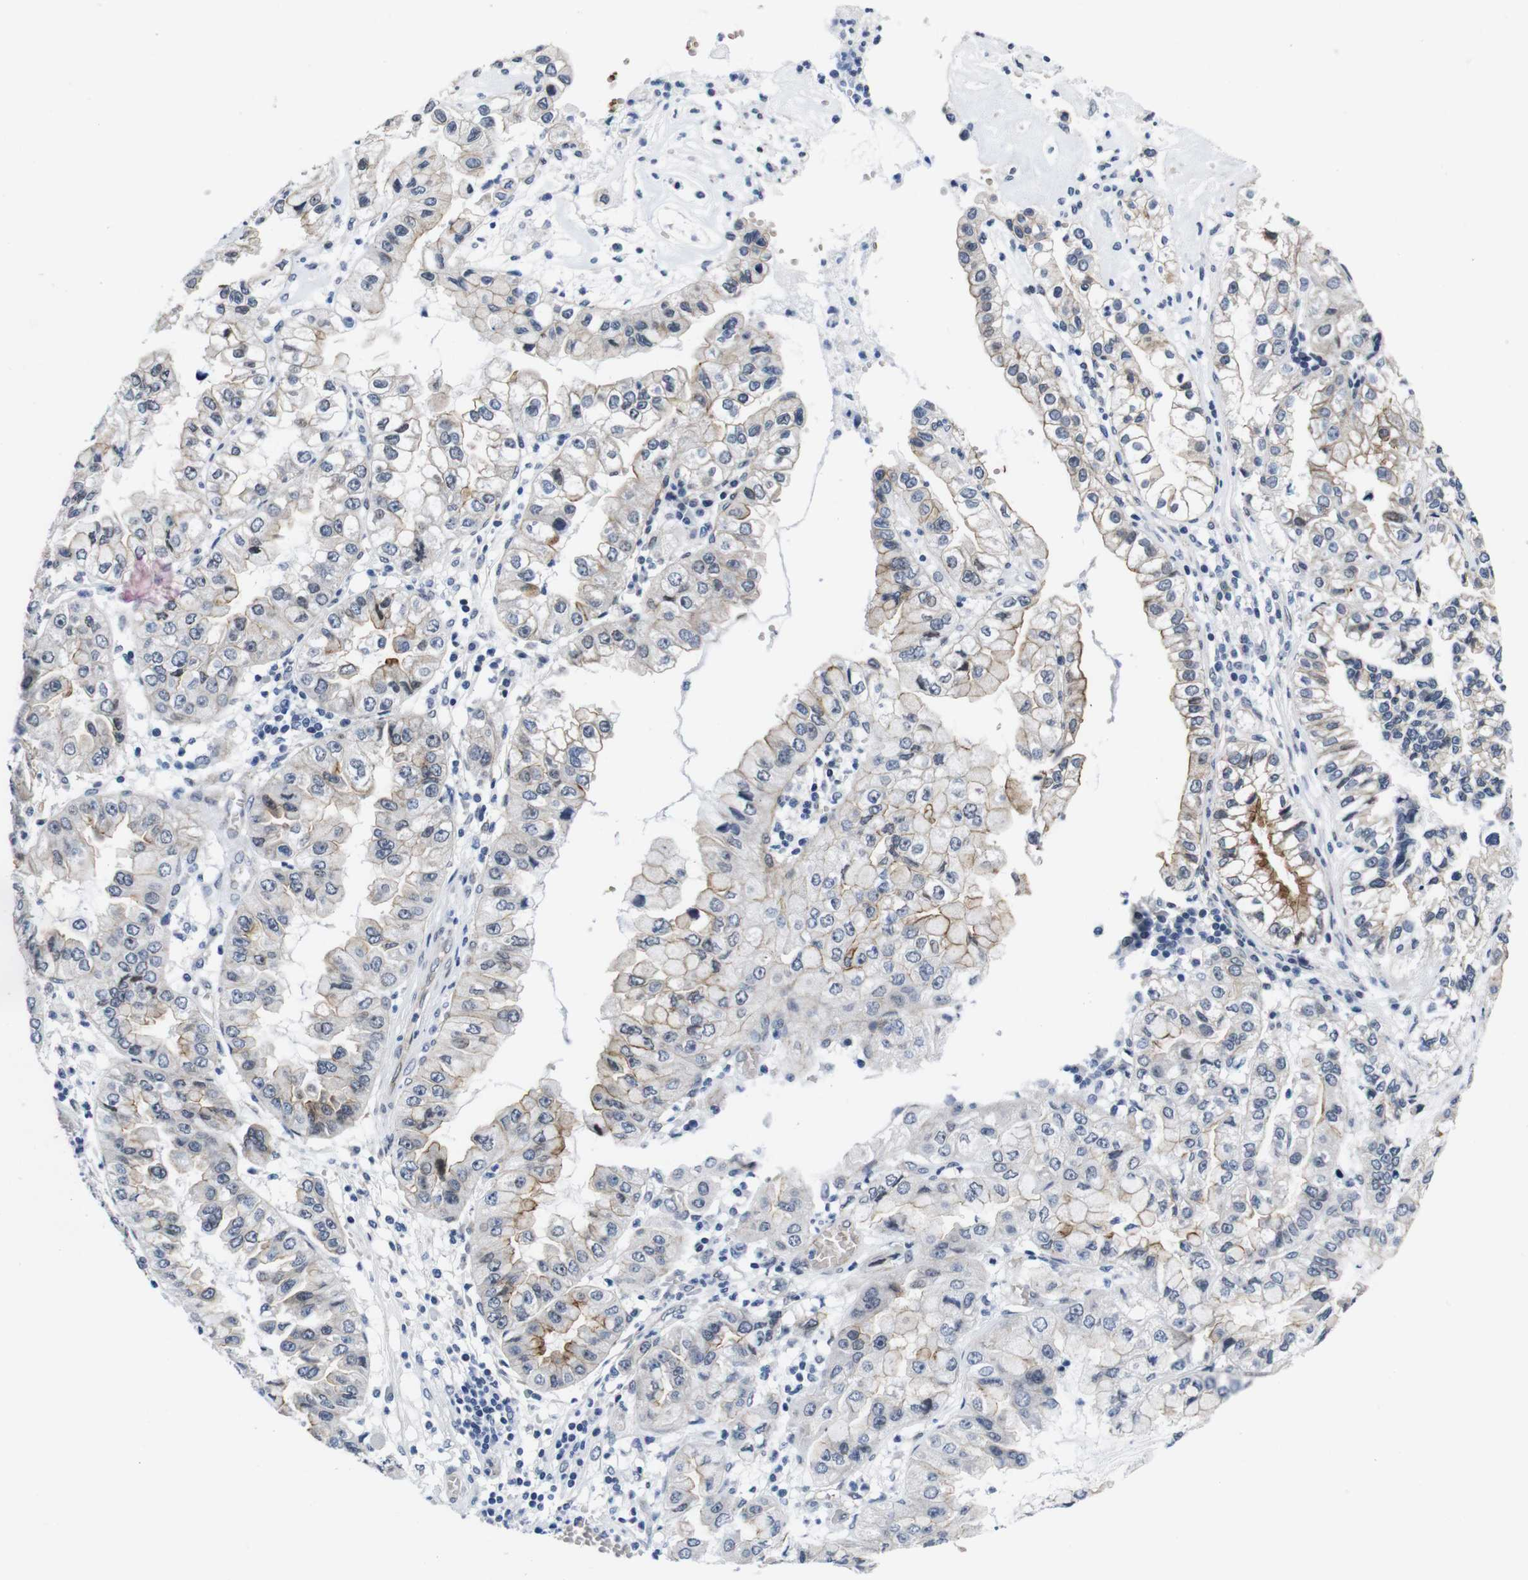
{"staining": {"intensity": "moderate", "quantity": "<25%", "location": "cytoplasmic/membranous"}, "tissue": "liver cancer", "cell_type": "Tumor cells", "image_type": "cancer", "snomed": [{"axis": "morphology", "description": "Cholangiocarcinoma"}, {"axis": "topography", "description": "Liver"}], "caption": "A low amount of moderate cytoplasmic/membranous positivity is present in approximately <25% of tumor cells in liver cancer (cholangiocarcinoma) tissue.", "gene": "SOCS3", "patient": {"sex": "female", "age": 79}}